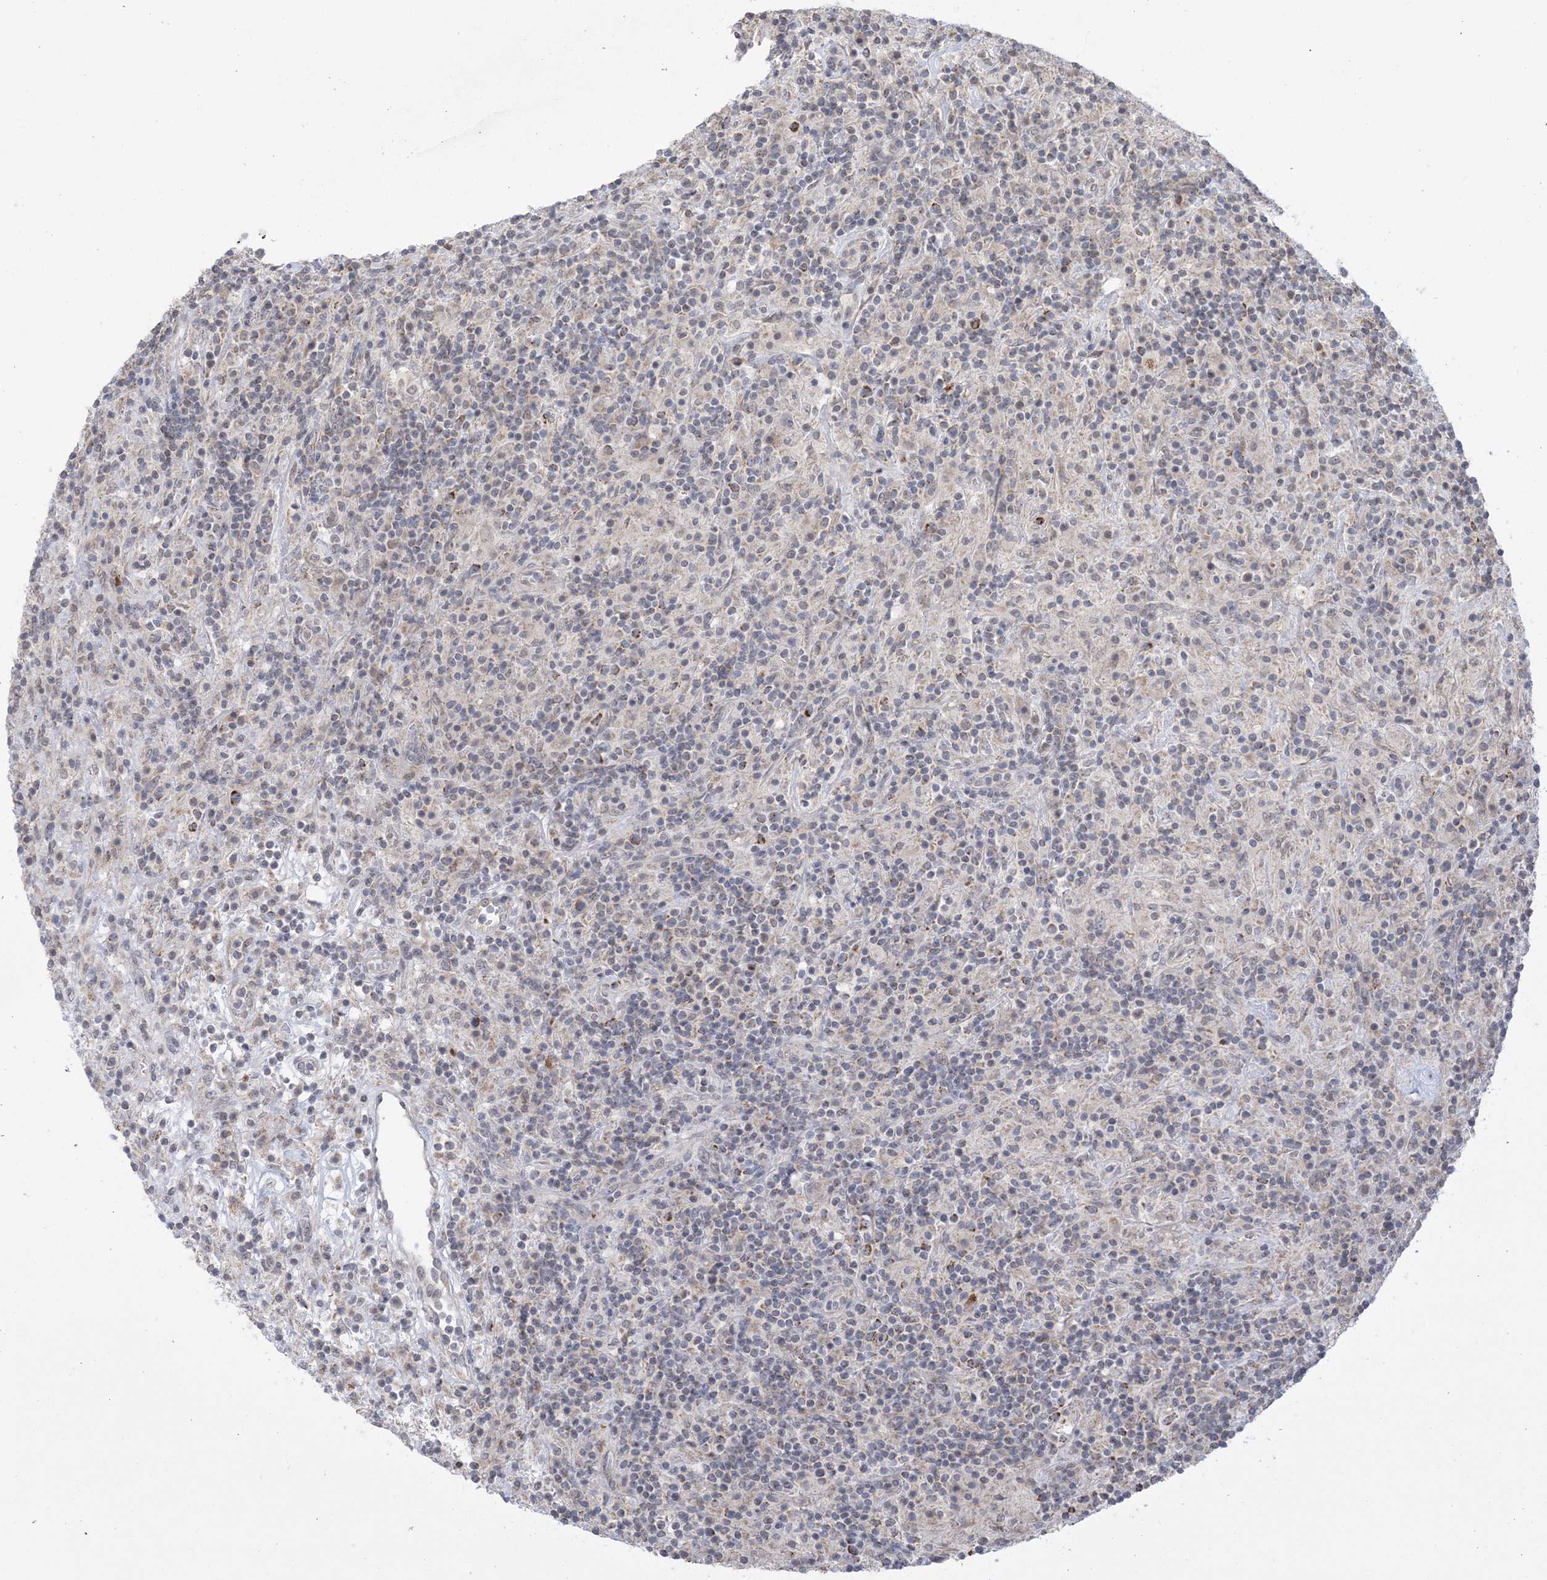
{"staining": {"intensity": "moderate", "quantity": ">75%", "location": "cytoplasmic/membranous"}, "tissue": "lymphoma", "cell_type": "Tumor cells", "image_type": "cancer", "snomed": [{"axis": "morphology", "description": "Hodgkin's disease, NOS"}, {"axis": "topography", "description": "Lymph node"}], "caption": "Hodgkin's disease tissue demonstrates moderate cytoplasmic/membranous expression in about >75% of tumor cells, visualized by immunohistochemistry. Nuclei are stained in blue.", "gene": "TRMT10C", "patient": {"sex": "male", "age": 70}}